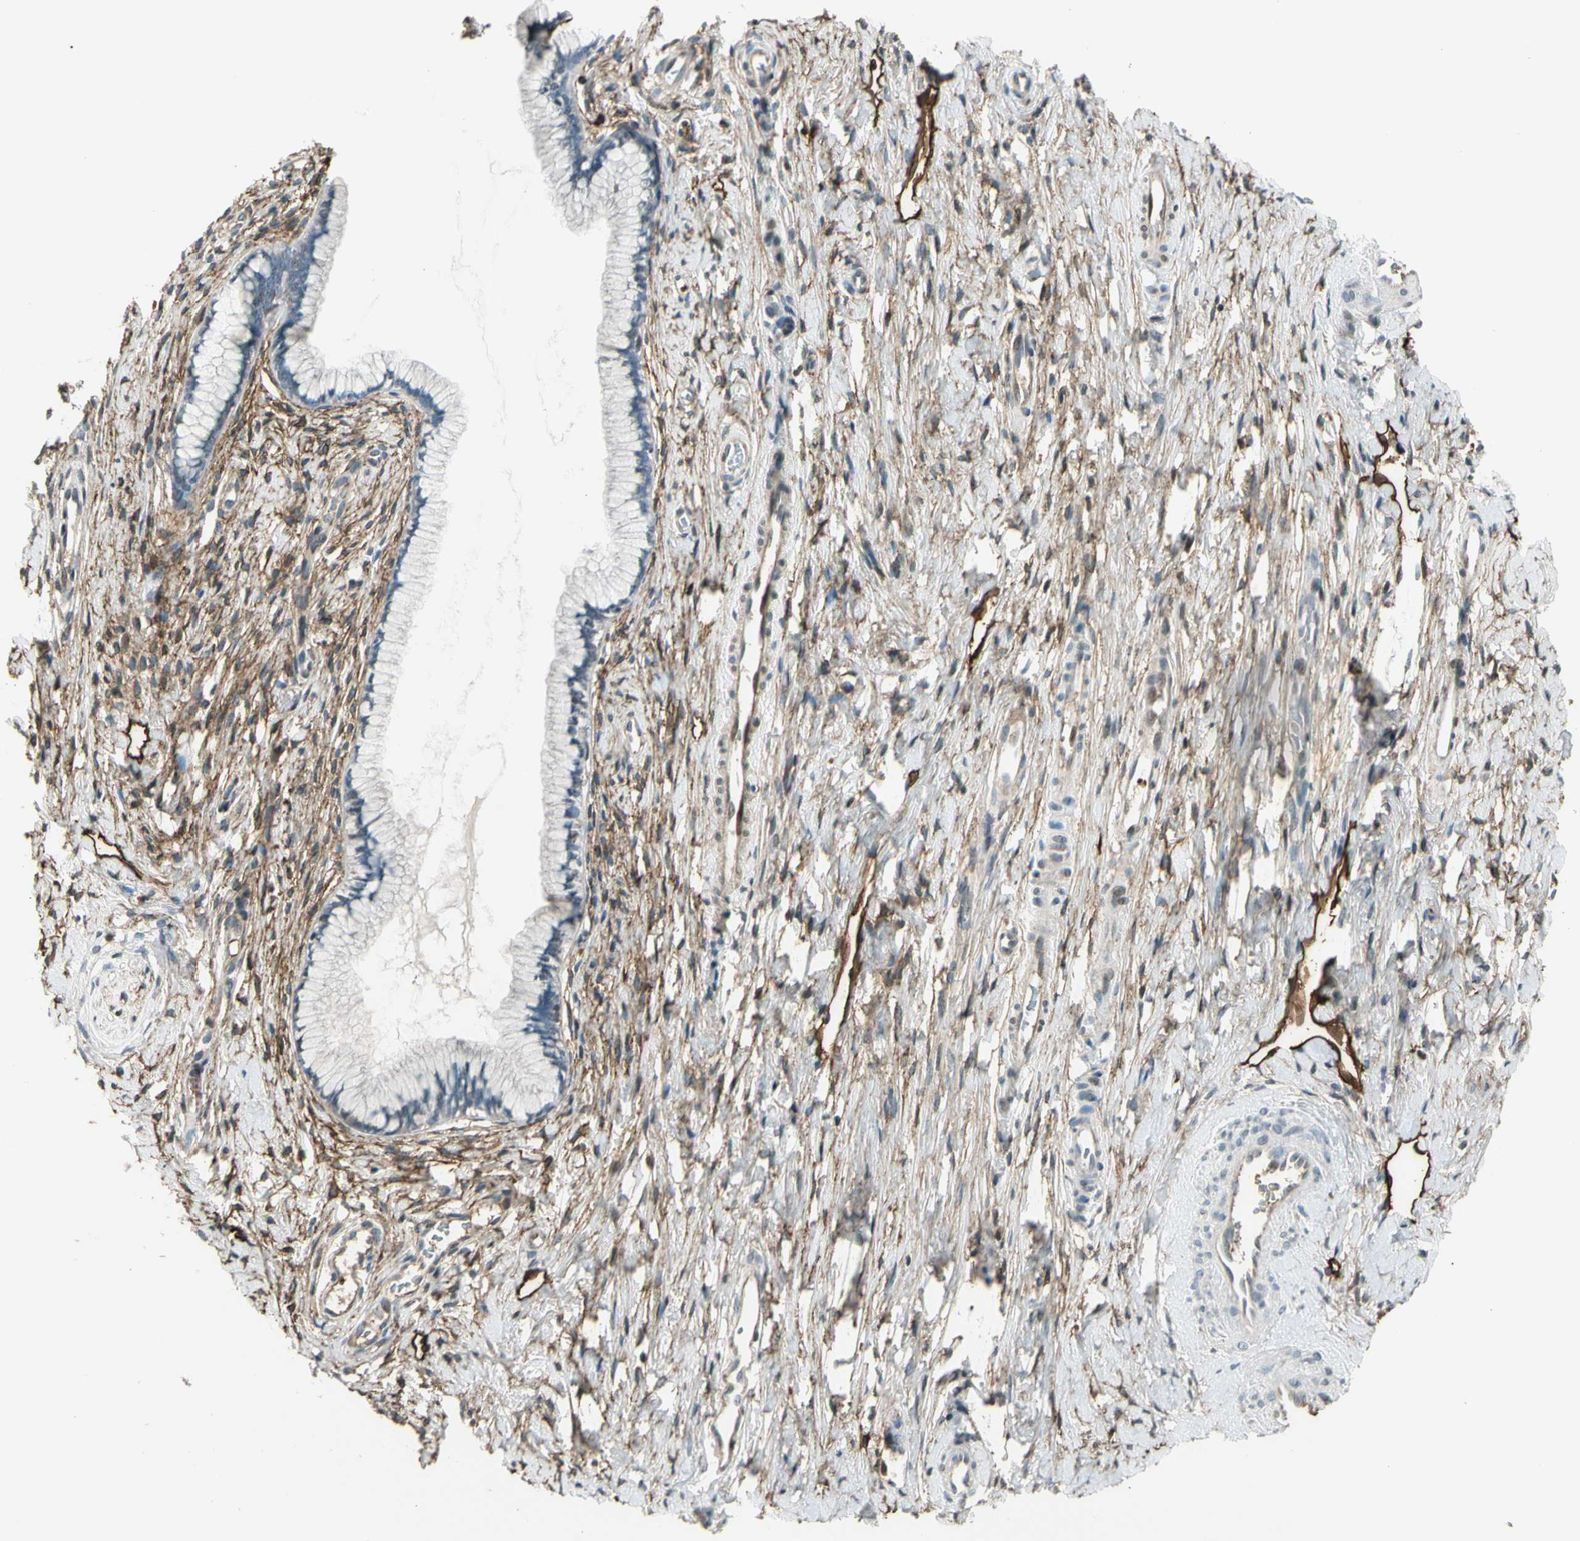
{"staining": {"intensity": "negative", "quantity": "none", "location": "none"}, "tissue": "cervix", "cell_type": "Glandular cells", "image_type": "normal", "snomed": [{"axis": "morphology", "description": "Normal tissue, NOS"}, {"axis": "topography", "description": "Cervix"}], "caption": "The immunohistochemistry image has no significant staining in glandular cells of cervix.", "gene": "PDPN", "patient": {"sex": "female", "age": 65}}